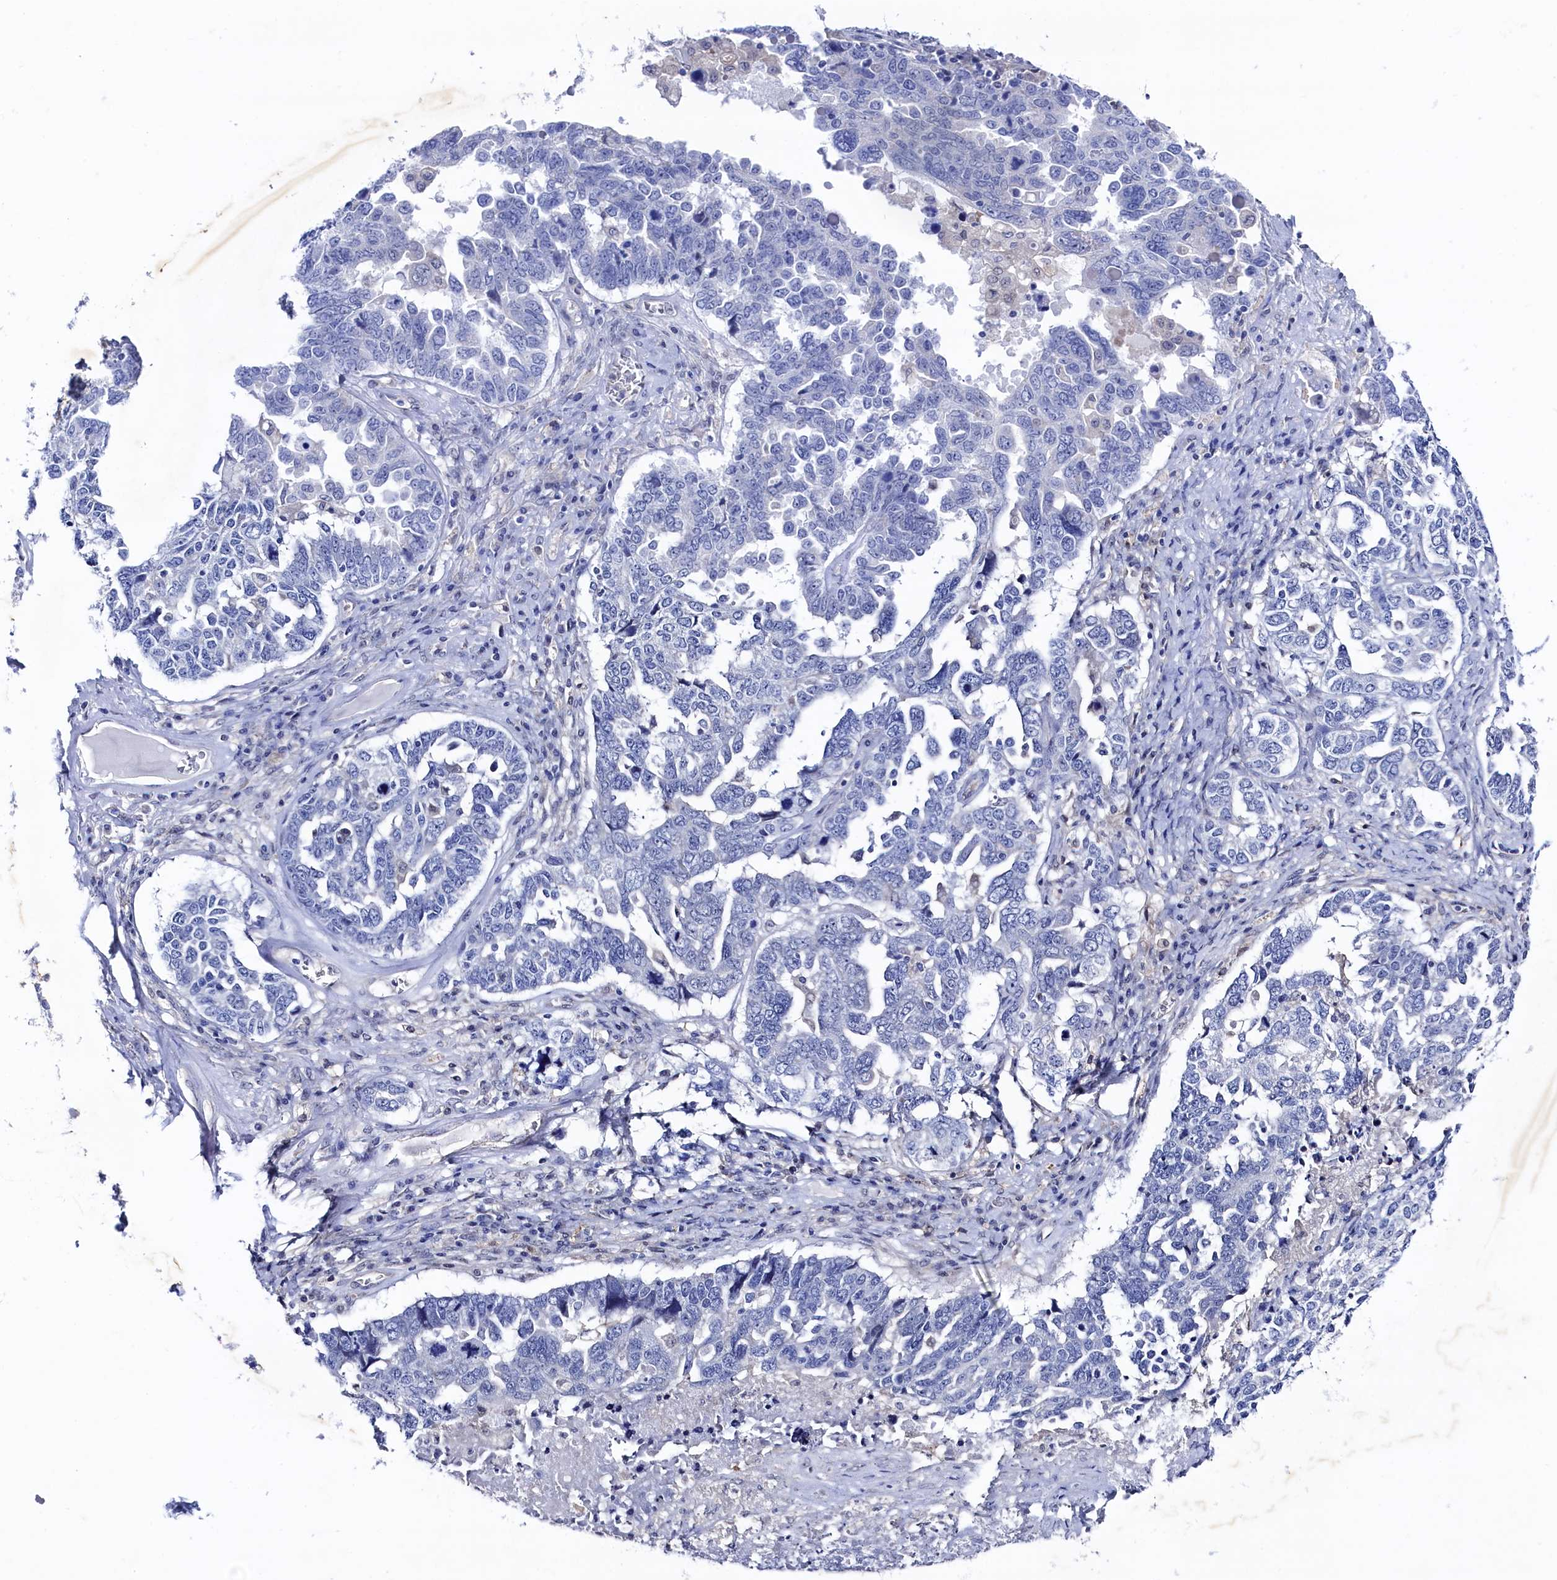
{"staining": {"intensity": "negative", "quantity": "none", "location": "none"}, "tissue": "ovarian cancer", "cell_type": "Tumor cells", "image_type": "cancer", "snomed": [{"axis": "morphology", "description": "Carcinoma, endometroid"}, {"axis": "topography", "description": "Ovary"}], "caption": "Tumor cells are negative for brown protein staining in endometroid carcinoma (ovarian).", "gene": "RNH1", "patient": {"sex": "female", "age": 62}}